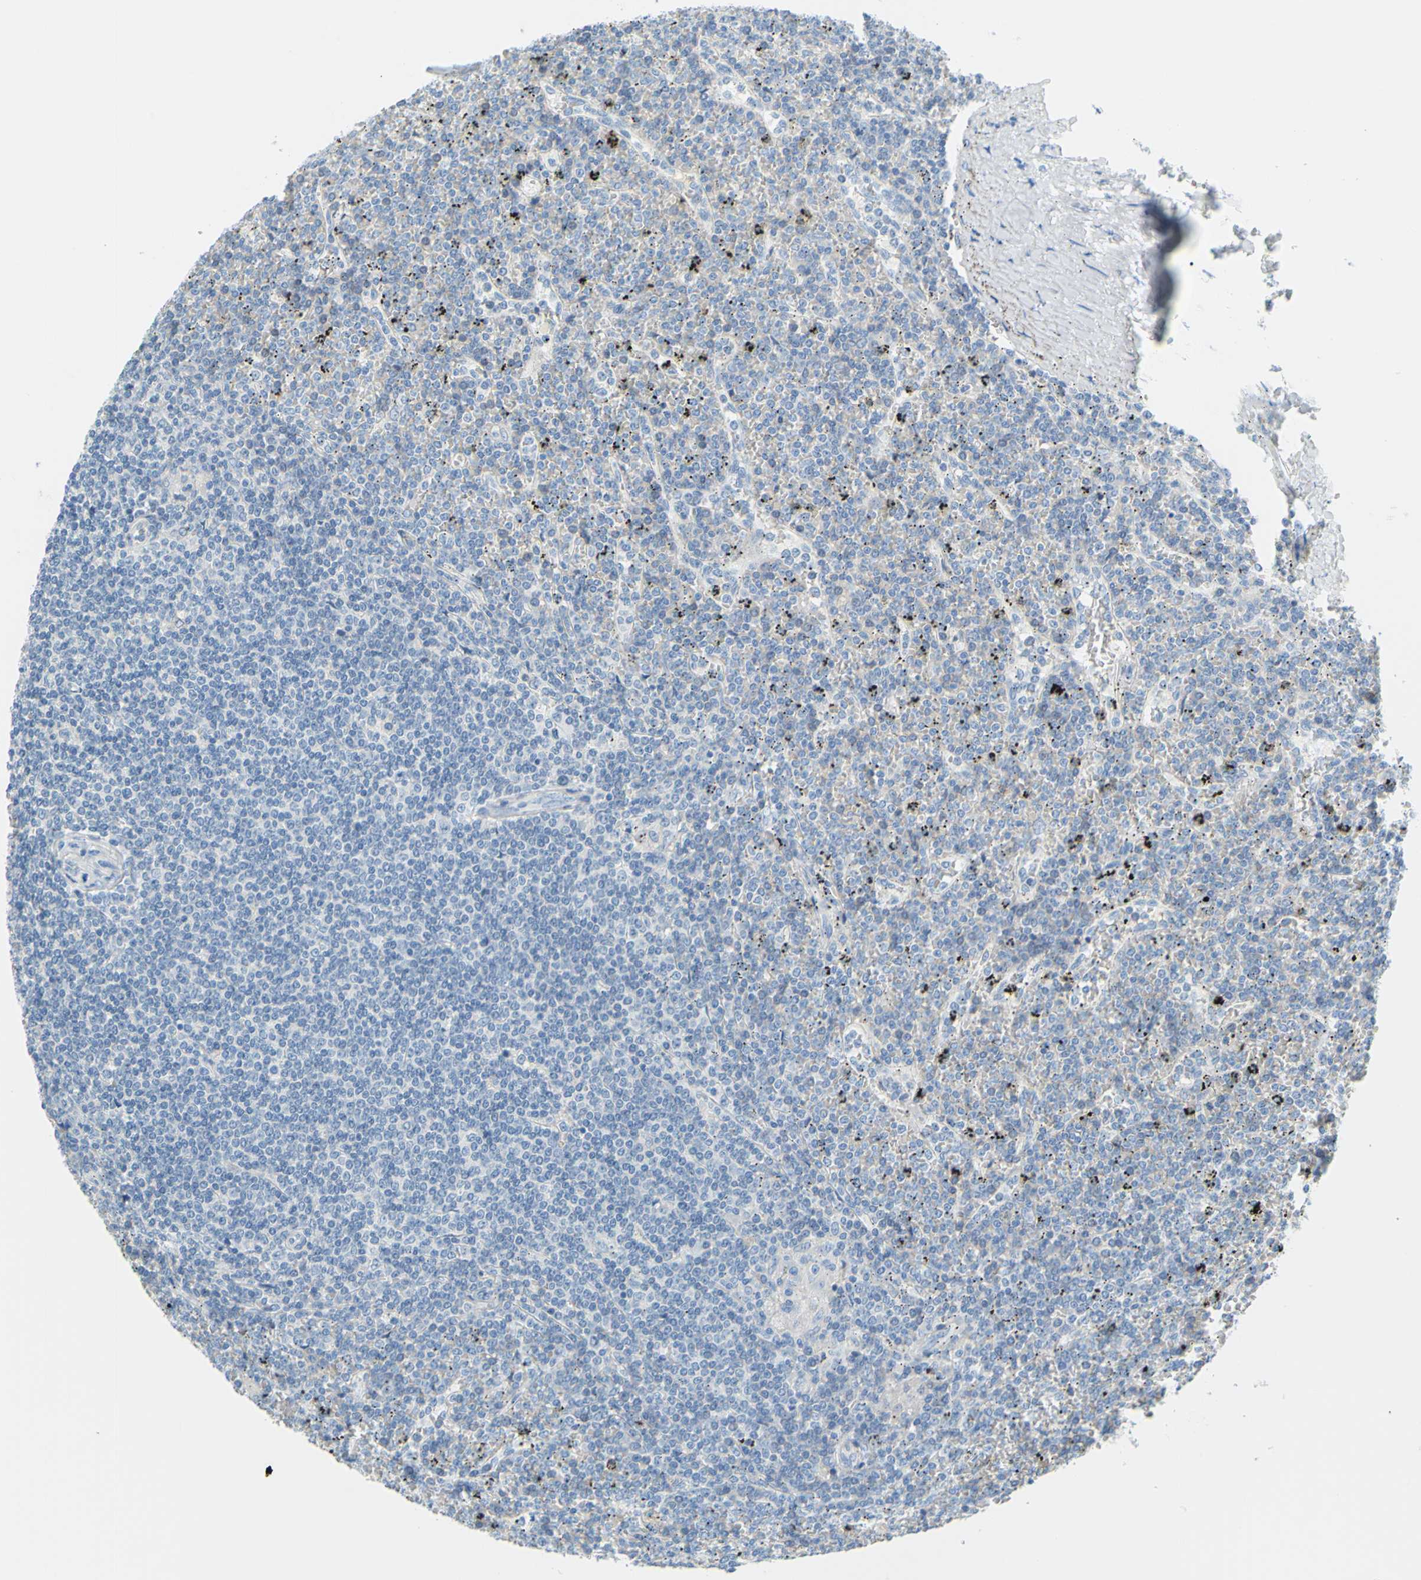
{"staining": {"intensity": "negative", "quantity": "none", "location": "none"}, "tissue": "lymphoma", "cell_type": "Tumor cells", "image_type": "cancer", "snomed": [{"axis": "morphology", "description": "Malignant lymphoma, non-Hodgkin's type, Low grade"}, {"axis": "topography", "description": "Spleen"}], "caption": "This image is of lymphoma stained with immunohistochemistry to label a protein in brown with the nuclei are counter-stained blue. There is no positivity in tumor cells.", "gene": "DCT", "patient": {"sex": "female", "age": 19}}